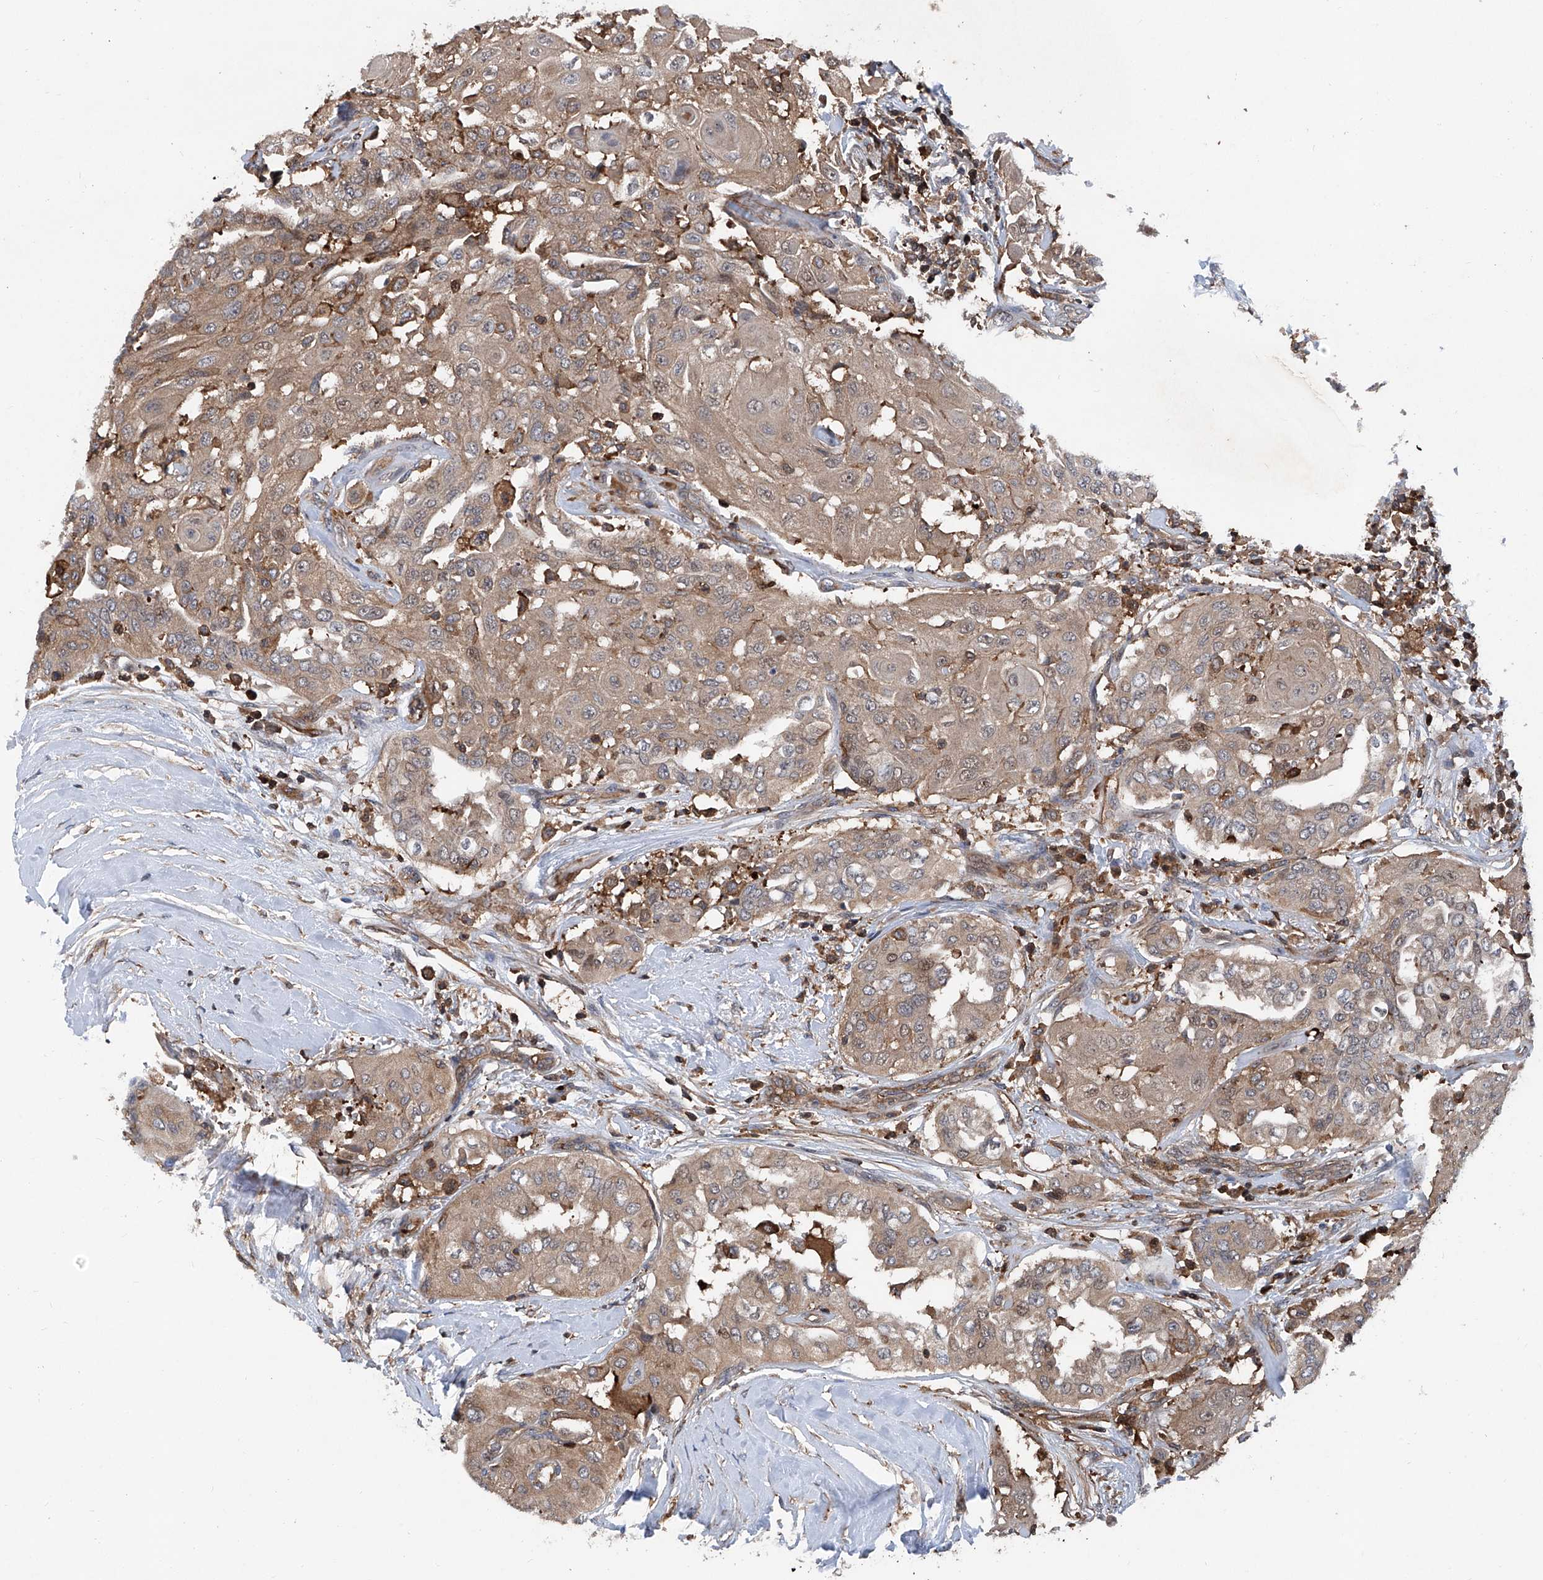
{"staining": {"intensity": "moderate", "quantity": ">75%", "location": "cytoplasmic/membranous"}, "tissue": "thyroid cancer", "cell_type": "Tumor cells", "image_type": "cancer", "snomed": [{"axis": "morphology", "description": "Papillary adenocarcinoma, NOS"}, {"axis": "topography", "description": "Thyroid gland"}], "caption": "Immunohistochemical staining of thyroid cancer displays medium levels of moderate cytoplasmic/membranous protein staining in about >75% of tumor cells. (Stains: DAB (3,3'-diaminobenzidine) in brown, nuclei in blue, Microscopy: brightfield microscopy at high magnification).", "gene": "NT5C3A", "patient": {"sex": "female", "age": 59}}